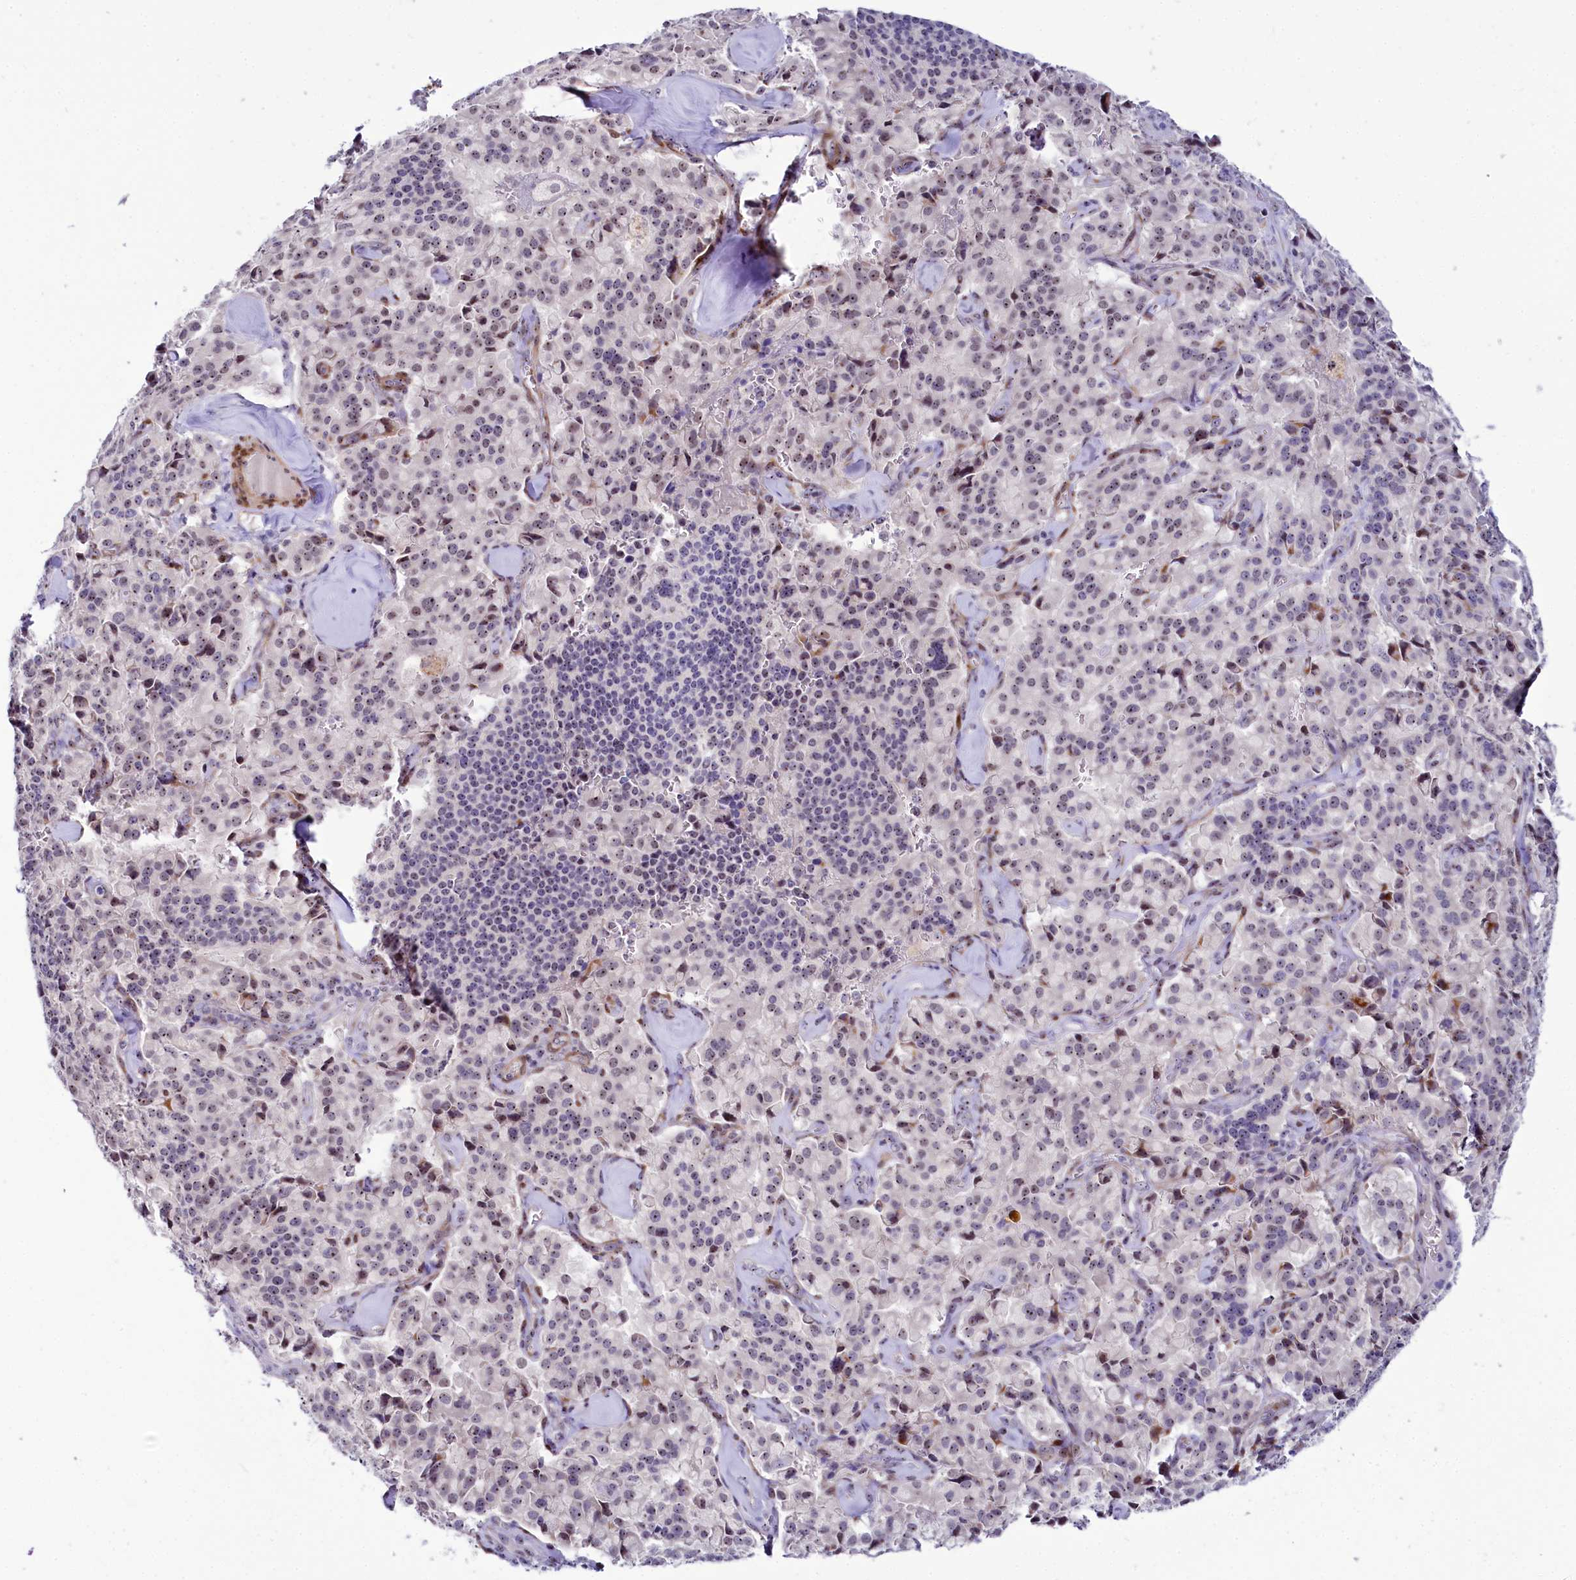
{"staining": {"intensity": "weak", "quantity": "25%-75%", "location": "nuclear"}, "tissue": "pancreatic cancer", "cell_type": "Tumor cells", "image_type": "cancer", "snomed": [{"axis": "morphology", "description": "Adenocarcinoma, NOS"}, {"axis": "topography", "description": "Pancreas"}], "caption": "Pancreatic adenocarcinoma stained for a protein demonstrates weak nuclear positivity in tumor cells.", "gene": "TCOF1", "patient": {"sex": "male", "age": 65}}